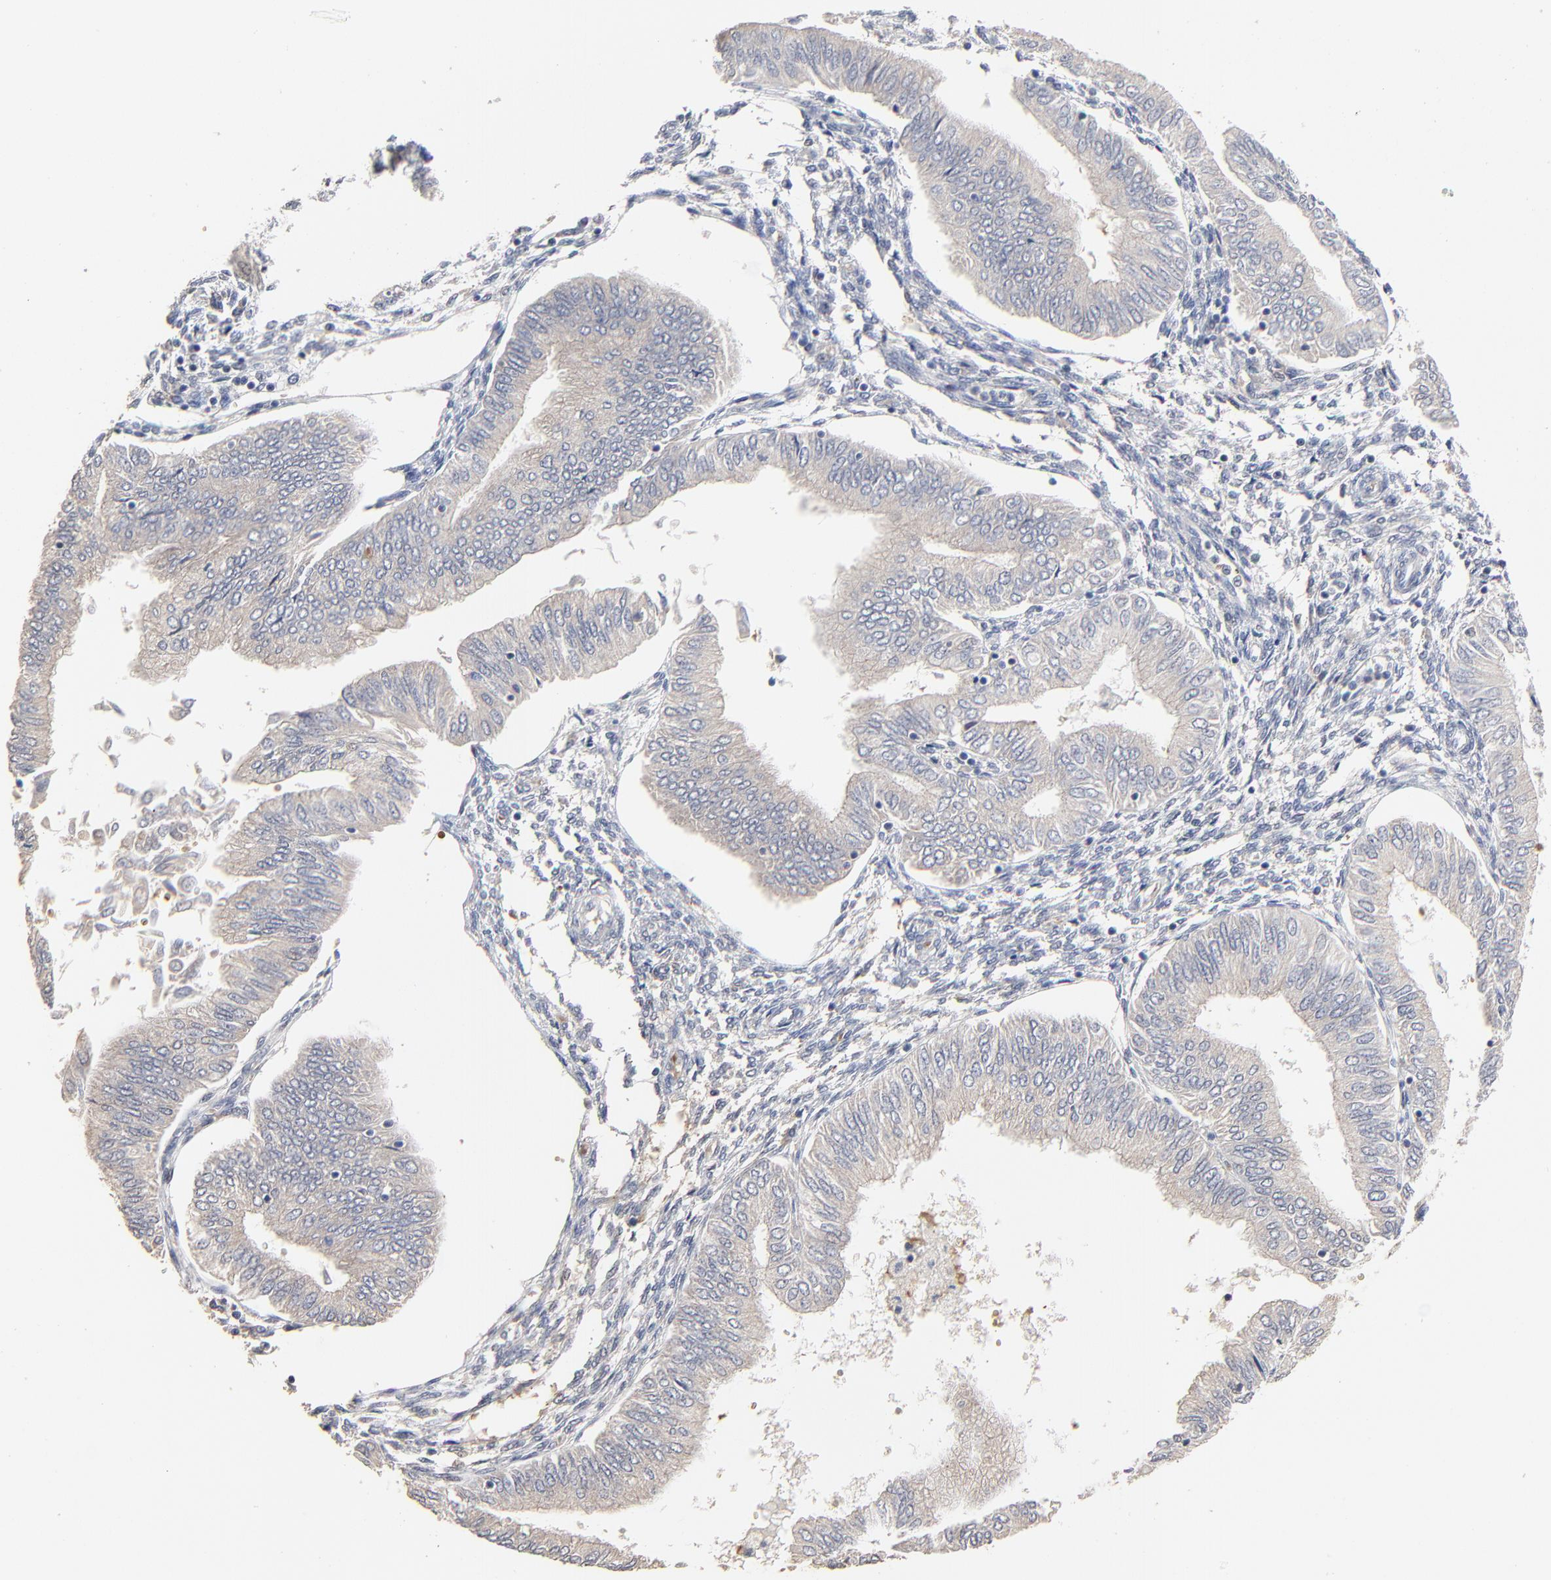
{"staining": {"intensity": "weak", "quantity": ">75%", "location": "cytoplasmic/membranous"}, "tissue": "endometrial cancer", "cell_type": "Tumor cells", "image_type": "cancer", "snomed": [{"axis": "morphology", "description": "Adenocarcinoma, NOS"}, {"axis": "topography", "description": "Endometrium"}], "caption": "Immunohistochemical staining of endometrial adenocarcinoma displays low levels of weak cytoplasmic/membranous positivity in about >75% of tumor cells.", "gene": "FANCB", "patient": {"sex": "female", "age": 51}}